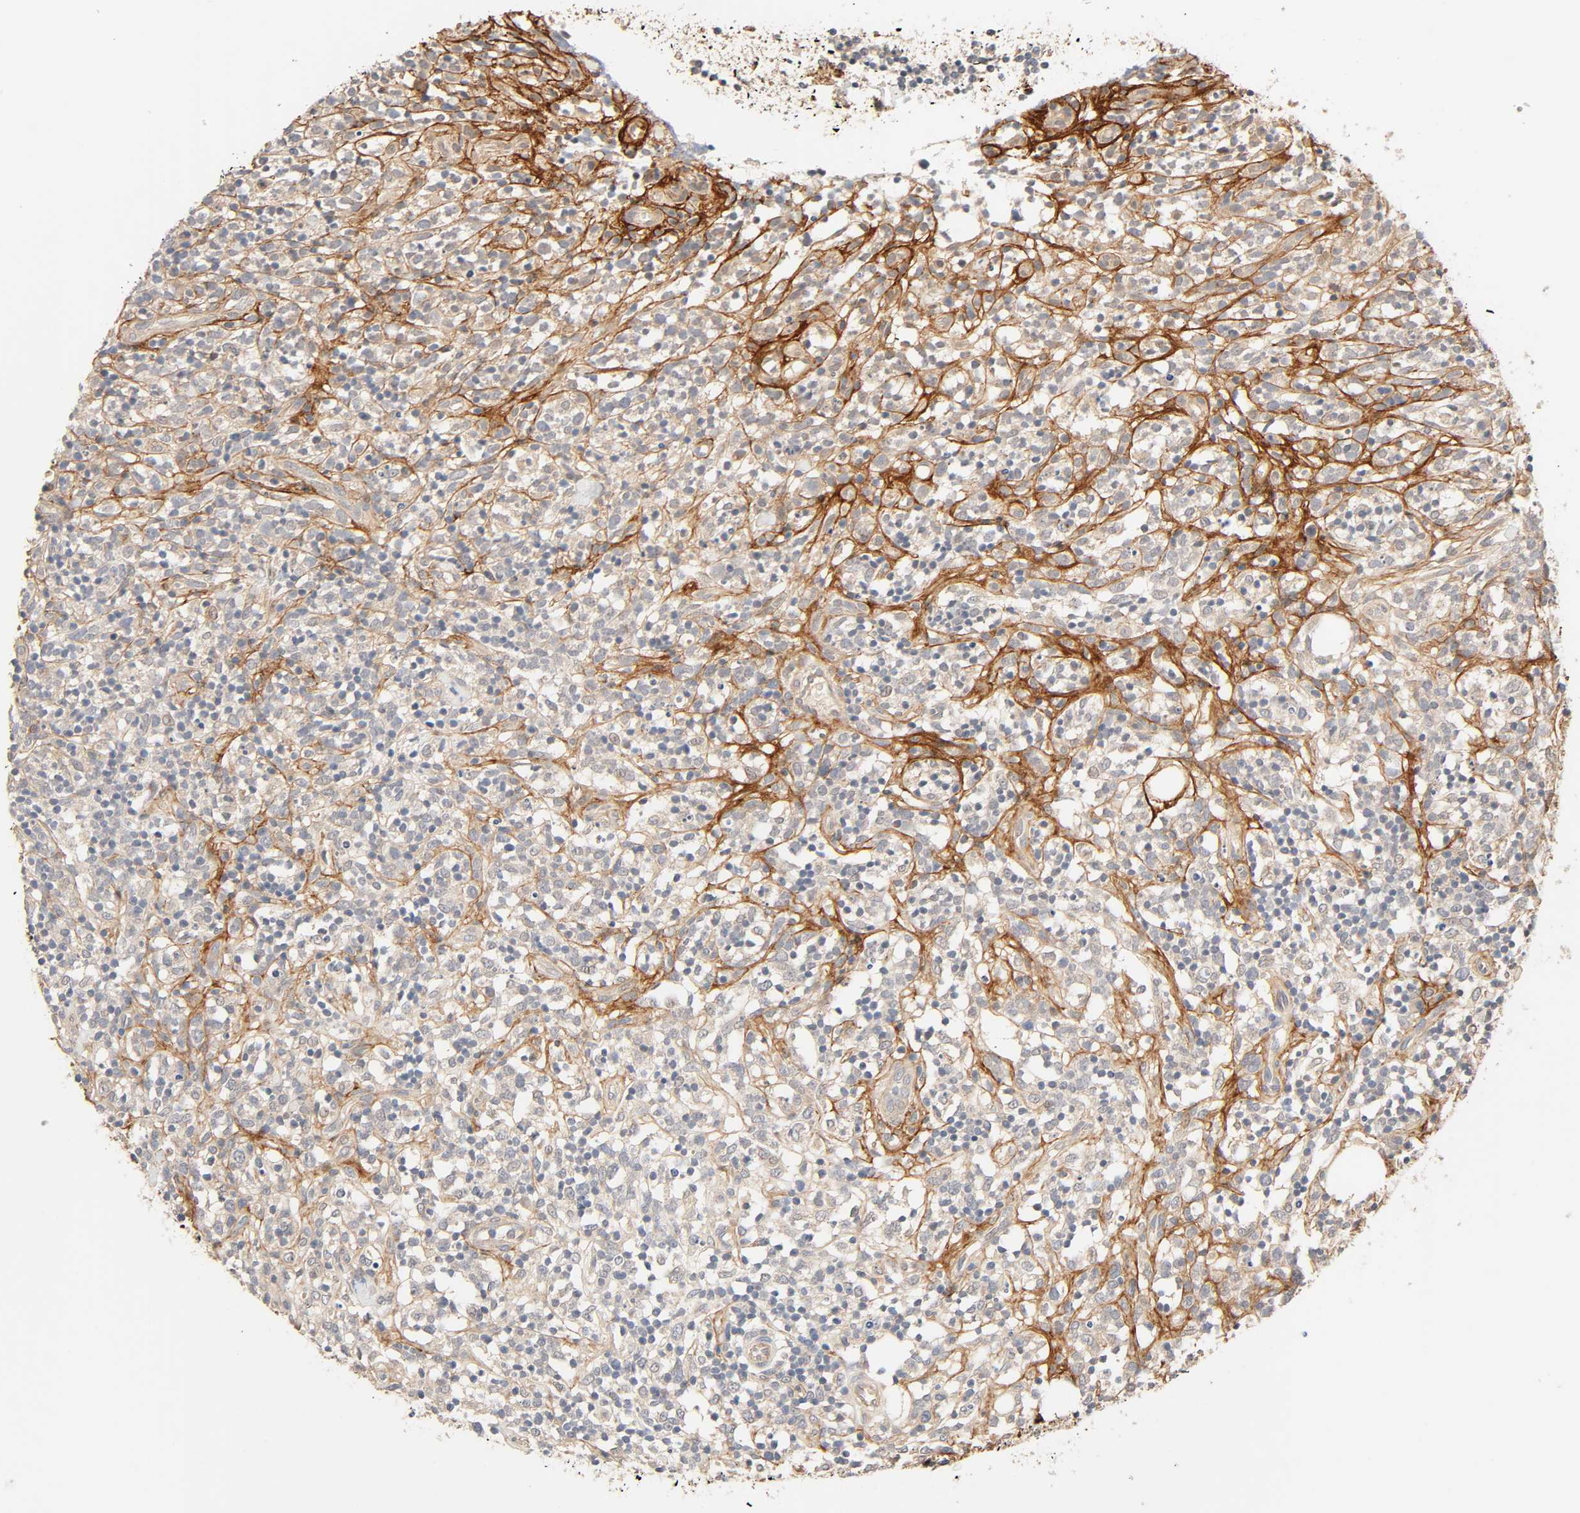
{"staining": {"intensity": "weak", "quantity": "<25%", "location": "cytoplasmic/membranous"}, "tissue": "lymphoma", "cell_type": "Tumor cells", "image_type": "cancer", "snomed": [{"axis": "morphology", "description": "Malignant lymphoma, non-Hodgkin's type, High grade"}, {"axis": "topography", "description": "Lymph node"}], "caption": "The photomicrograph shows no staining of tumor cells in high-grade malignant lymphoma, non-Hodgkin's type.", "gene": "CACNA1G", "patient": {"sex": "female", "age": 73}}